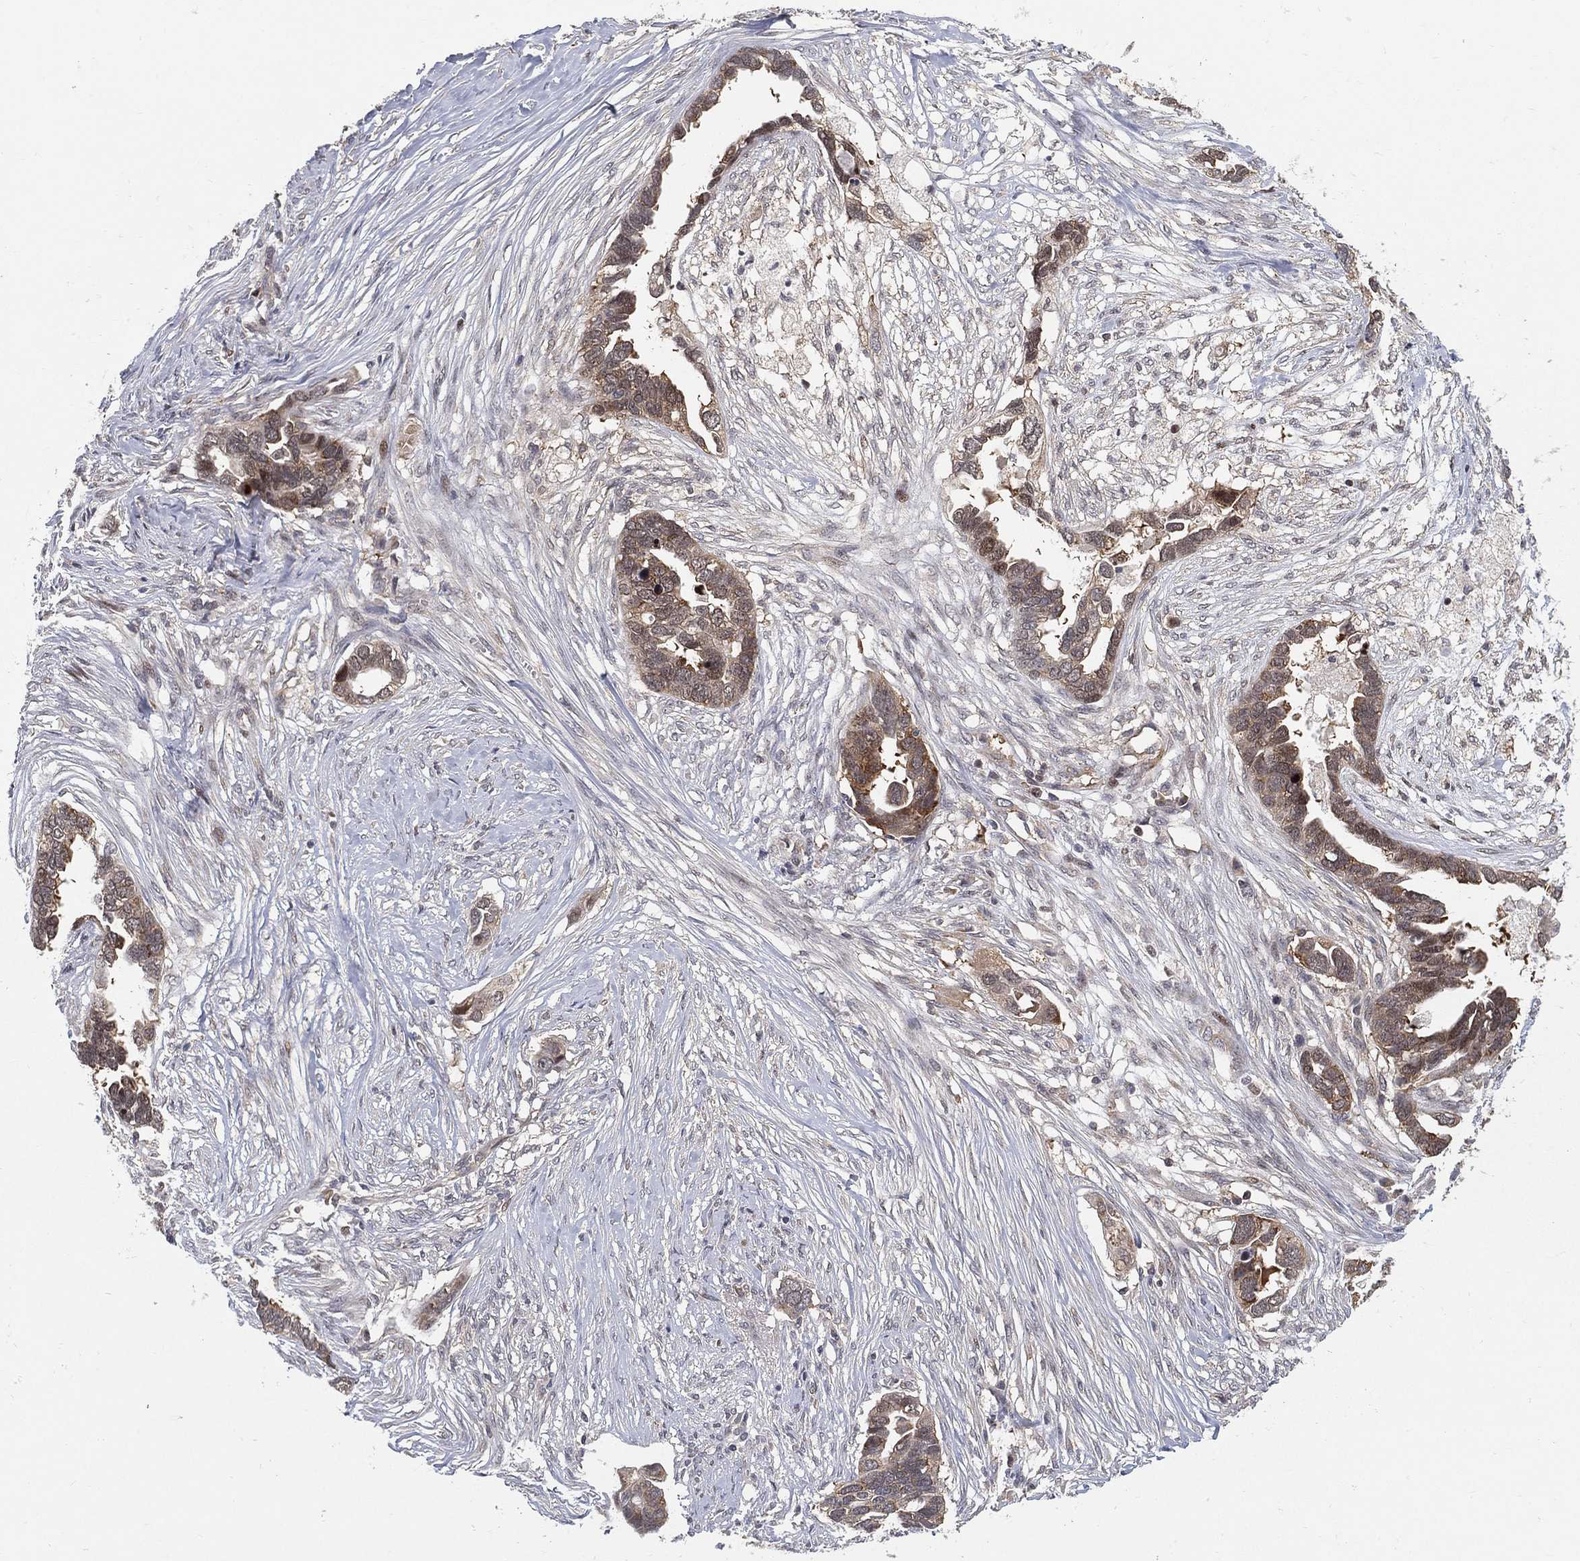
{"staining": {"intensity": "moderate", "quantity": ">75%", "location": "cytoplasmic/membranous"}, "tissue": "ovarian cancer", "cell_type": "Tumor cells", "image_type": "cancer", "snomed": [{"axis": "morphology", "description": "Cystadenocarcinoma, serous, NOS"}, {"axis": "topography", "description": "Ovary"}], "caption": "Immunohistochemistry (DAB) staining of human ovarian serous cystadenocarcinoma reveals moderate cytoplasmic/membranous protein staining in about >75% of tumor cells. The protein is stained brown, and the nuclei are stained in blue (DAB (3,3'-diaminobenzidine) IHC with brightfield microscopy, high magnification).", "gene": "TMTC4", "patient": {"sex": "female", "age": 54}}